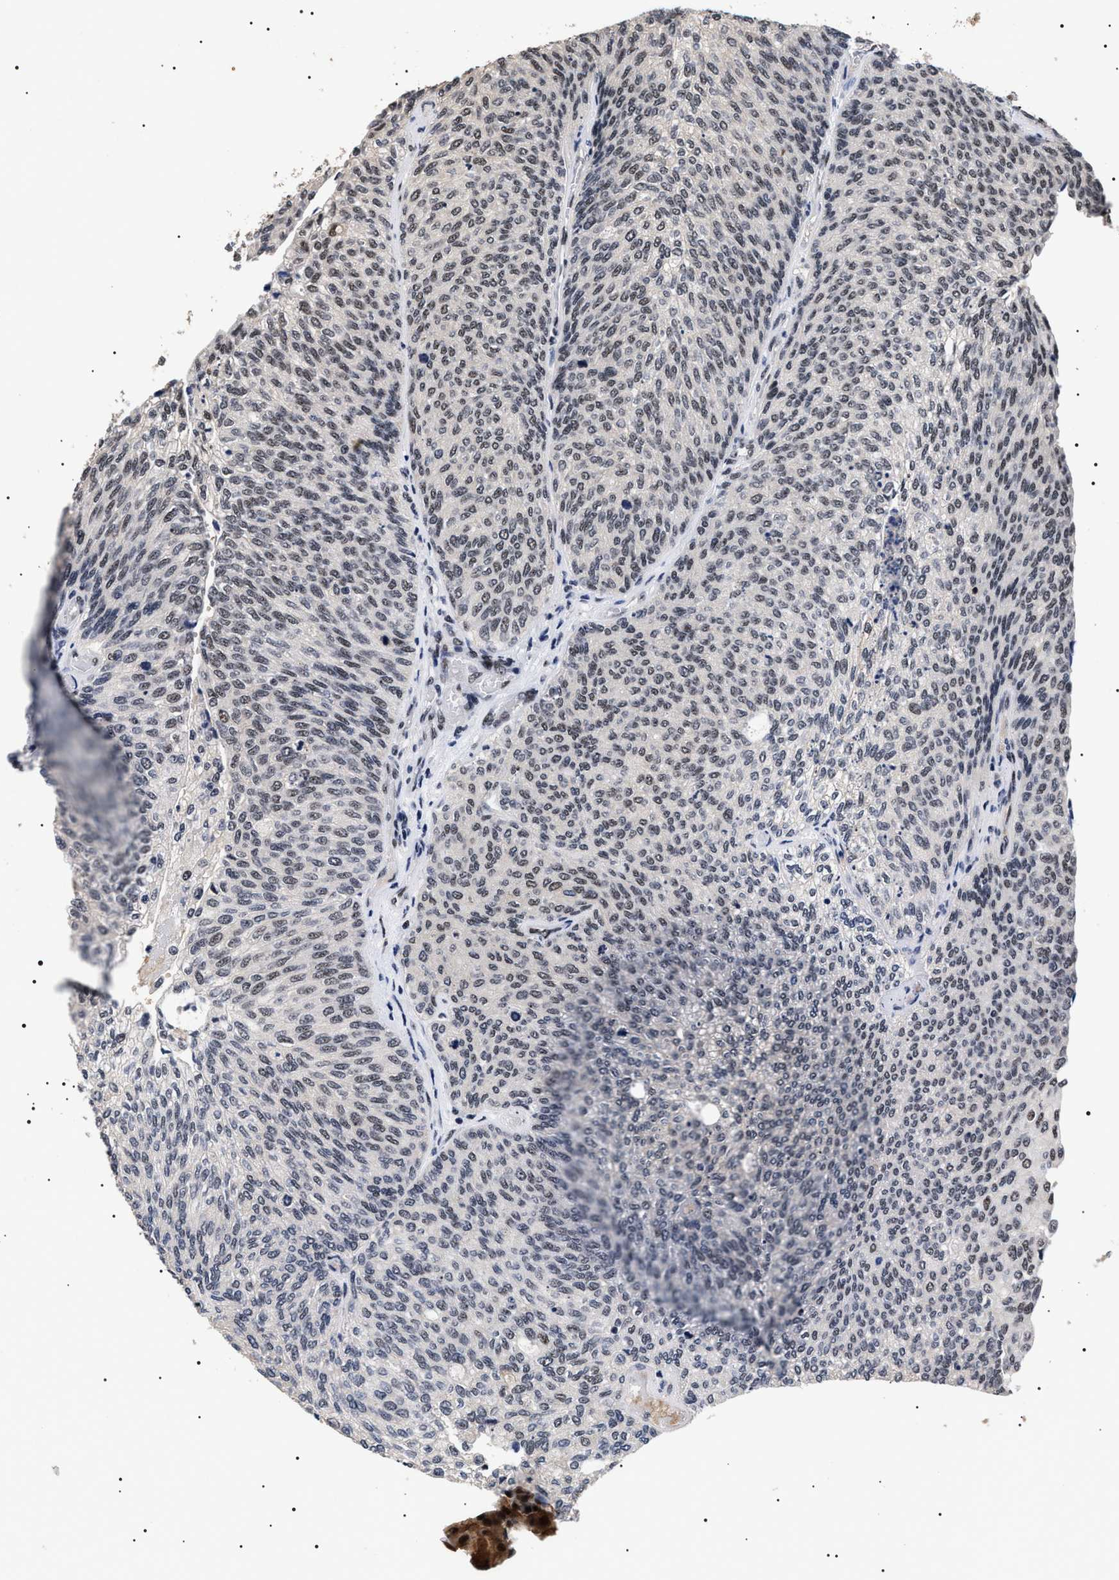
{"staining": {"intensity": "weak", "quantity": "25%-75%", "location": "nuclear"}, "tissue": "urothelial cancer", "cell_type": "Tumor cells", "image_type": "cancer", "snomed": [{"axis": "morphology", "description": "Urothelial carcinoma, Low grade"}, {"axis": "topography", "description": "Urinary bladder"}], "caption": "Human urothelial carcinoma (low-grade) stained with a brown dye displays weak nuclear positive positivity in about 25%-75% of tumor cells.", "gene": "CAAP1", "patient": {"sex": "female", "age": 79}}